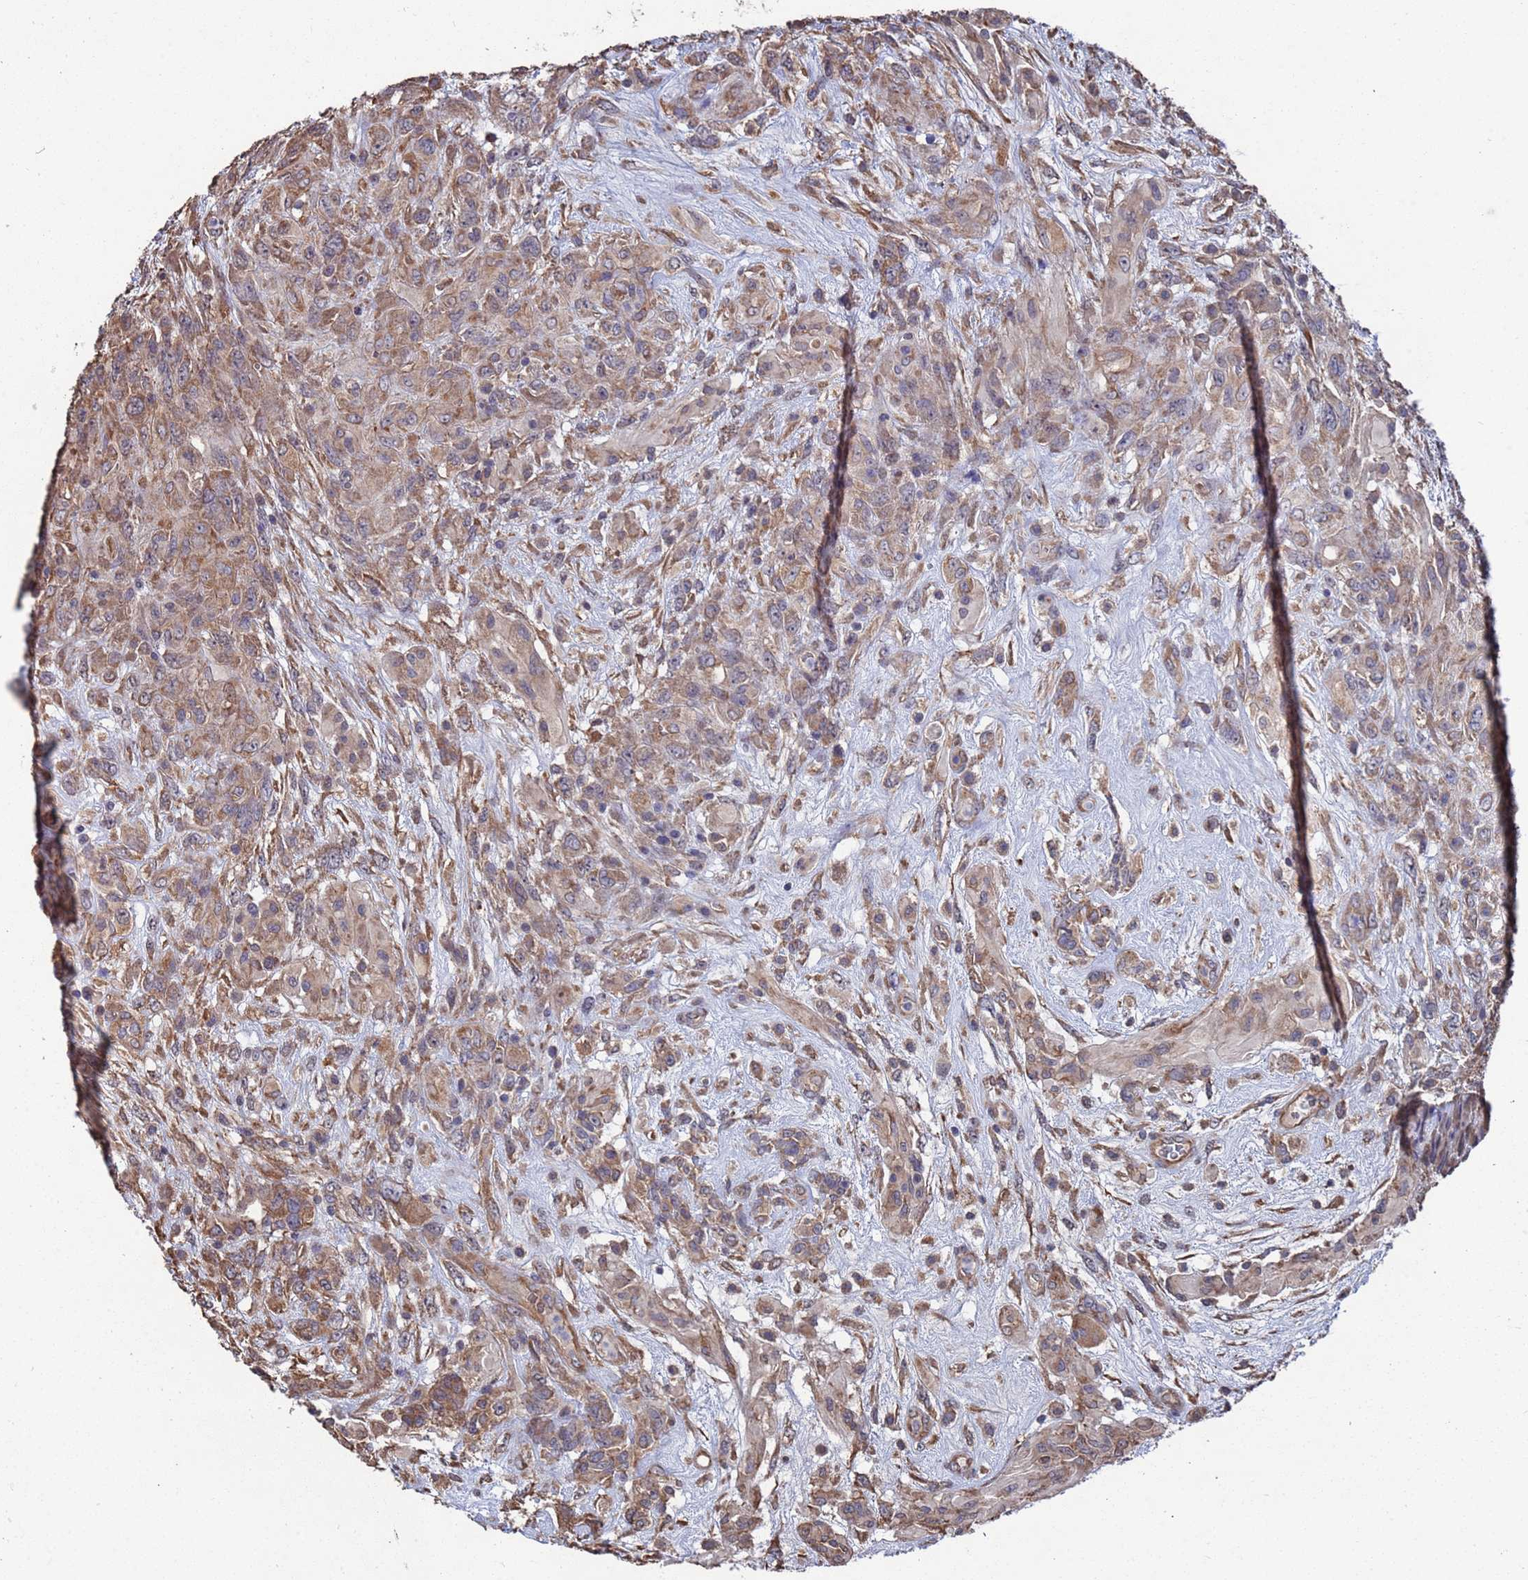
{"staining": {"intensity": "moderate", "quantity": "25%-75%", "location": "cytoplasmic/membranous"}, "tissue": "glioma", "cell_type": "Tumor cells", "image_type": "cancer", "snomed": [{"axis": "morphology", "description": "Glioma, malignant, High grade"}, {"axis": "topography", "description": "Brain"}], "caption": "Protein analysis of glioma tissue demonstrates moderate cytoplasmic/membranous staining in about 25%-75% of tumor cells.", "gene": "CFAP119", "patient": {"sex": "male", "age": 61}}